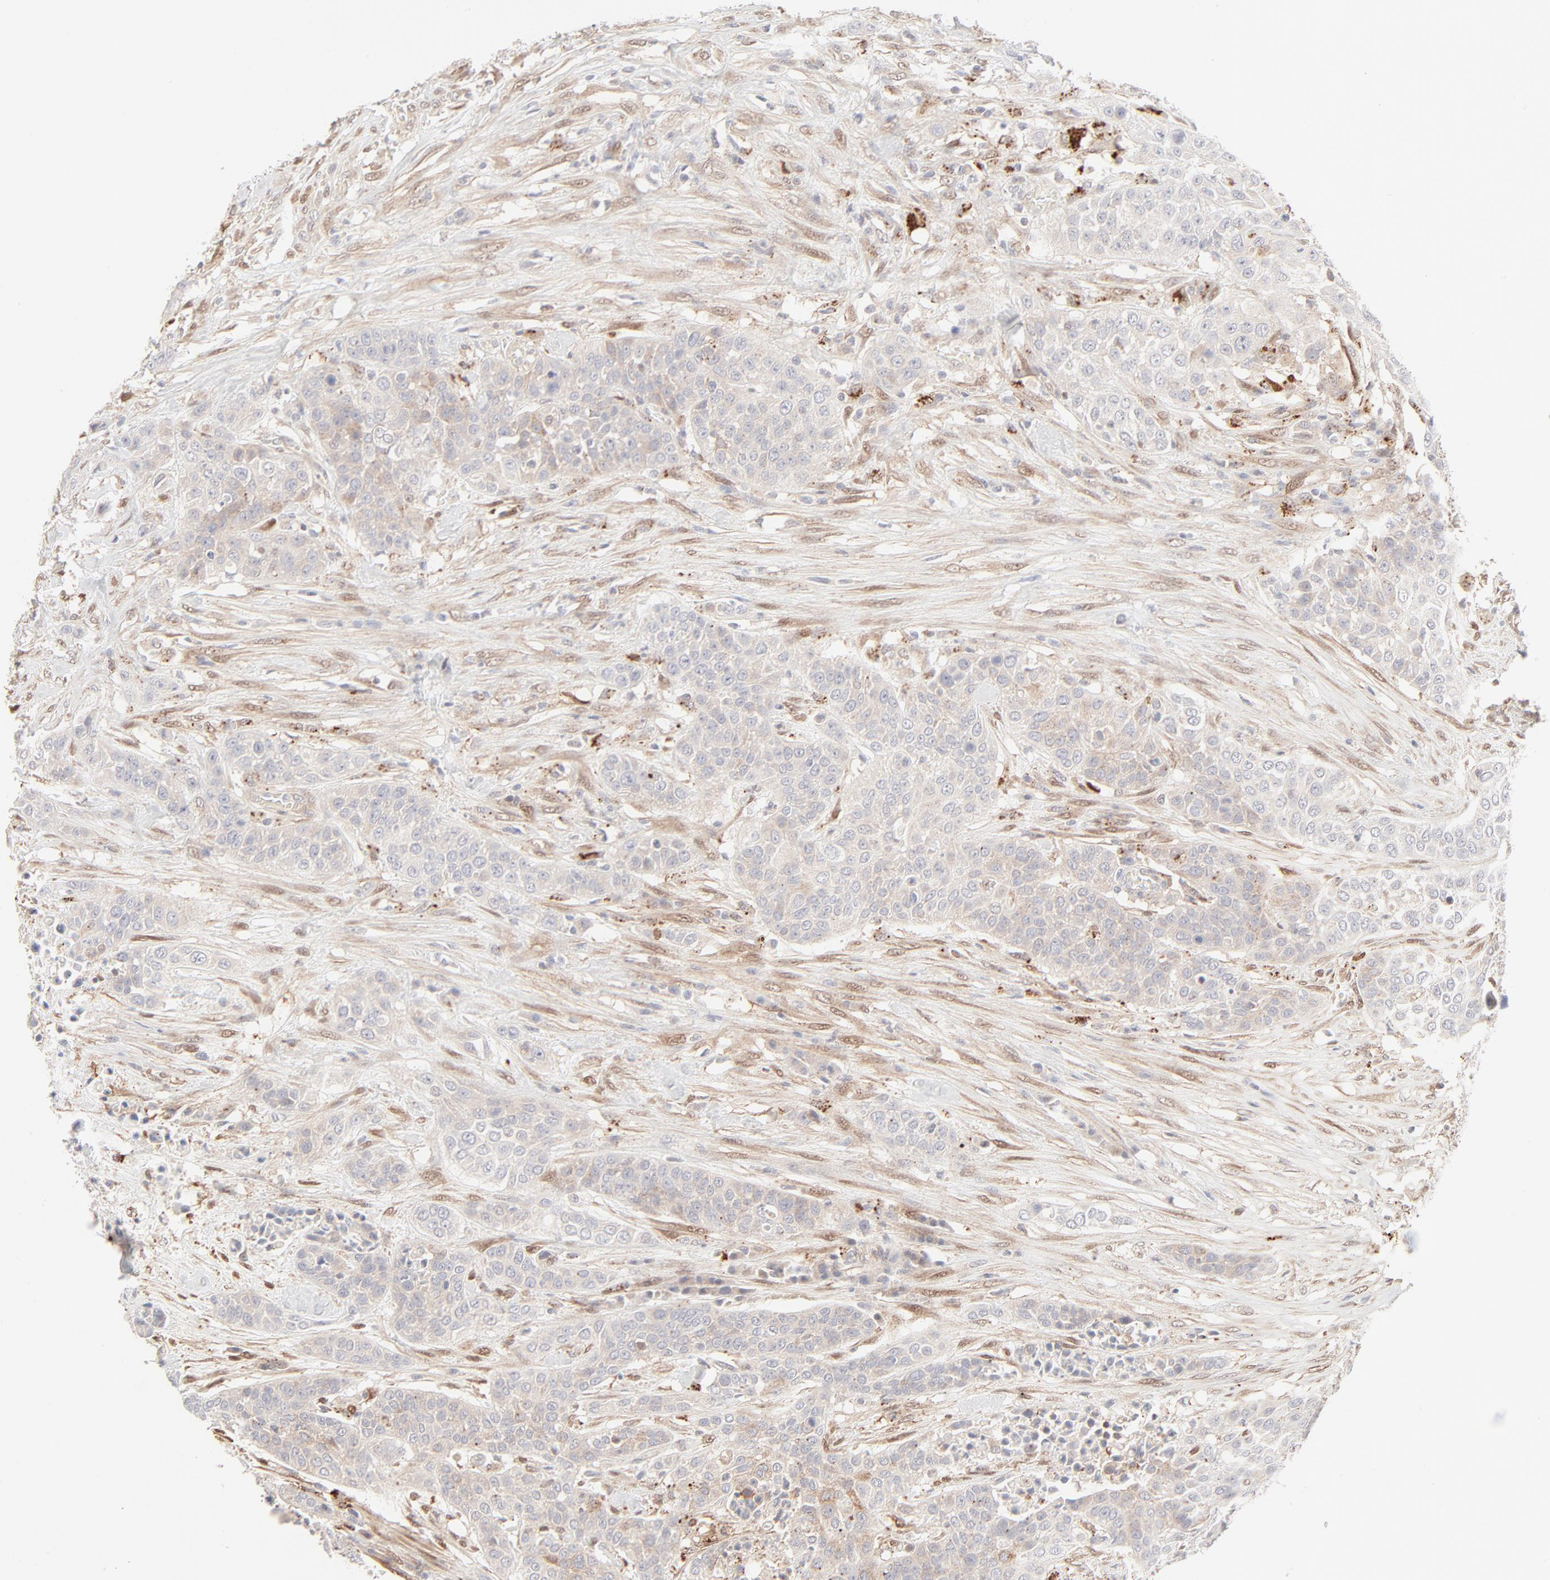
{"staining": {"intensity": "negative", "quantity": "none", "location": "none"}, "tissue": "urothelial cancer", "cell_type": "Tumor cells", "image_type": "cancer", "snomed": [{"axis": "morphology", "description": "Urothelial carcinoma, High grade"}, {"axis": "topography", "description": "Urinary bladder"}], "caption": "Tumor cells are negative for protein expression in human urothelial cancer.", "gene": "LGALS2", "patient": {"sex": "male", "age": 74}}